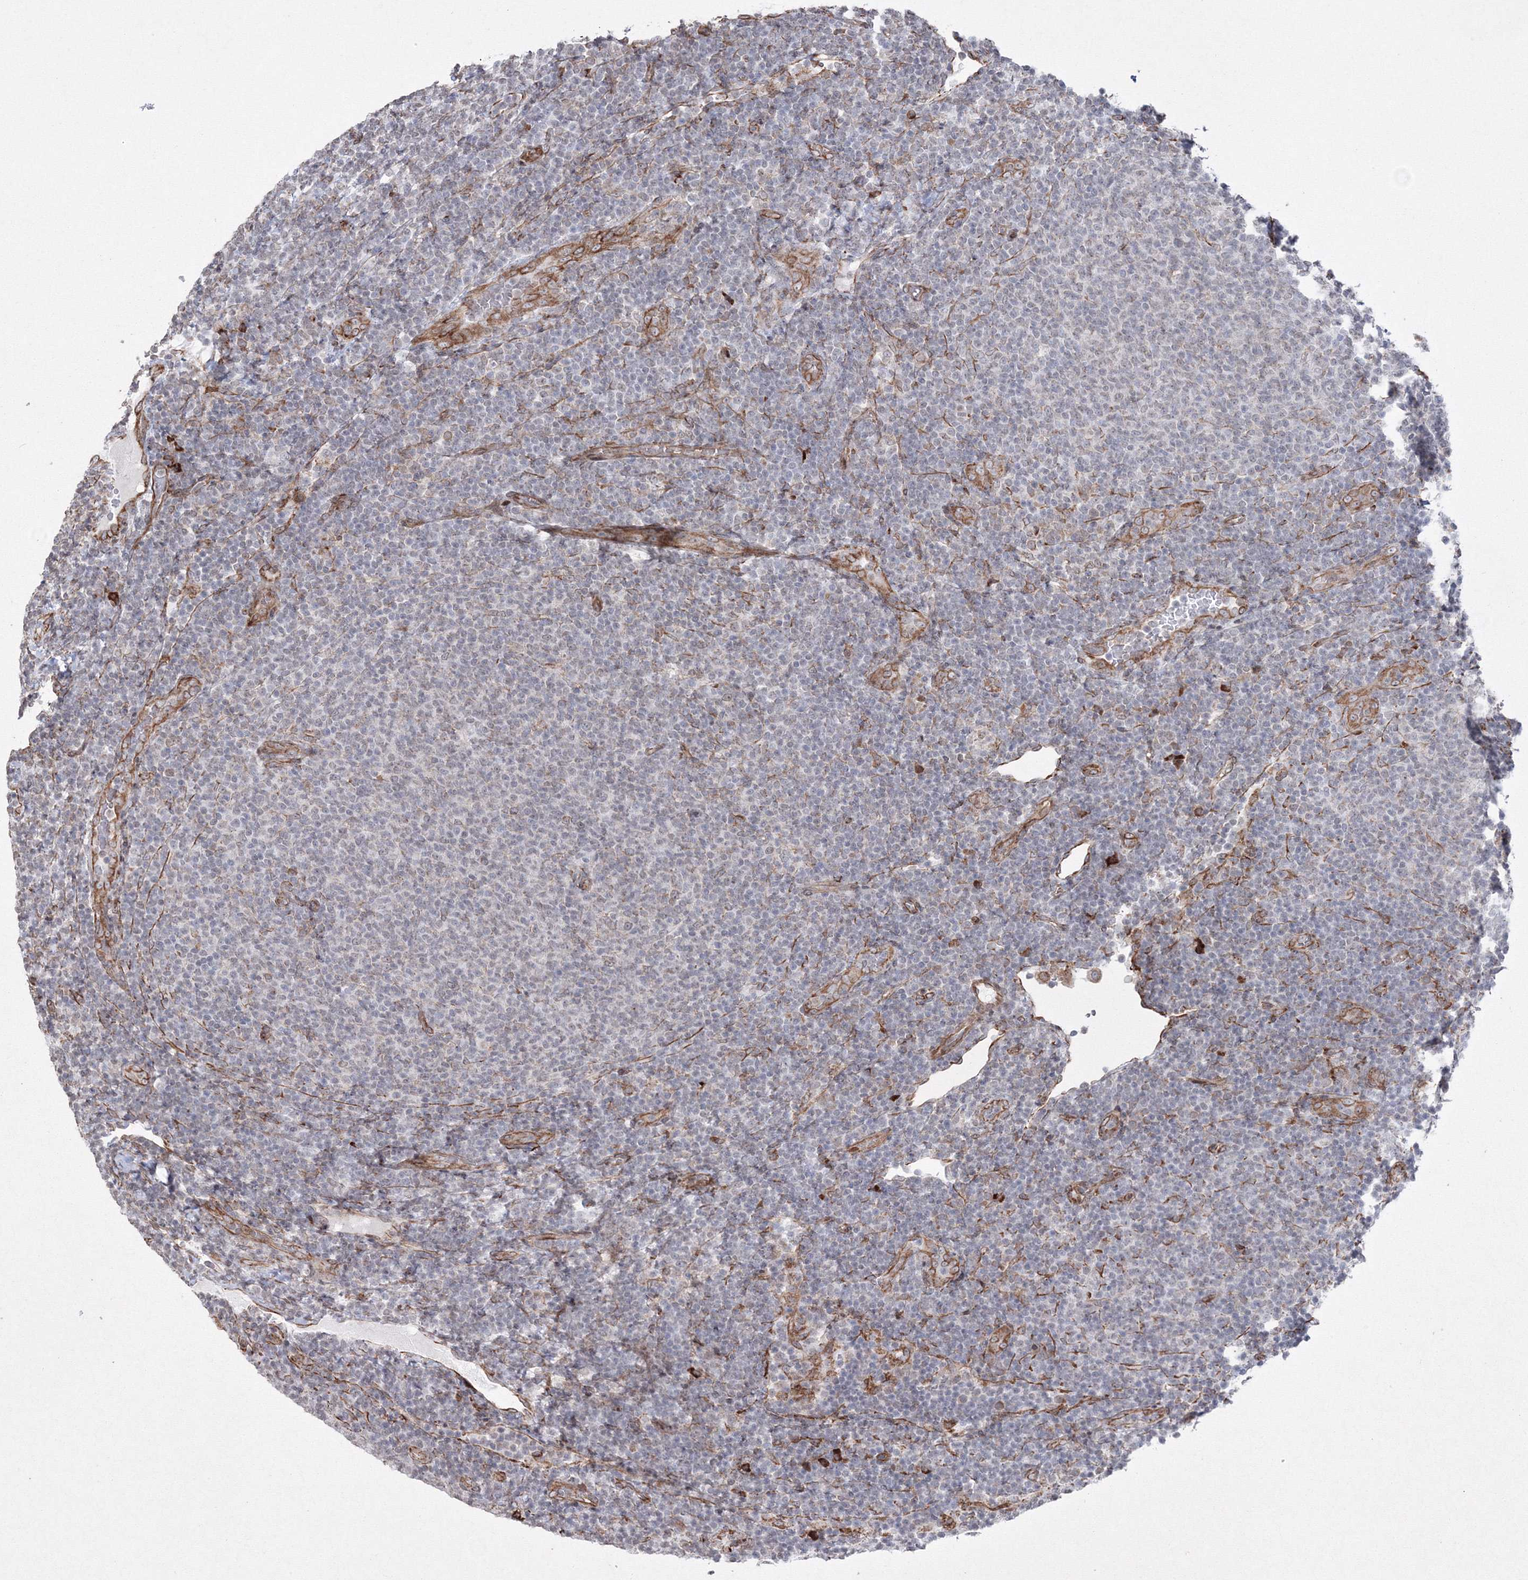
{"staining": {"intensity": "negative", "quantity": "none", "location": "none"}, "tissue": "lymphoma", "cell_type": "Tumor cells", "image_type": "cancer", "snomed": [{"axis": "morphology", "description": "Malignant lymphoma, non-Hodgkin's type, Low grade"}, {"axis": "topography", "description": "Lymph node"}], "caption": "Image shows no significant protein expression in tumor cells of low-grade malignant lymphoma, non-Hodgkin's type.", "gene": "EFCAB12", "patient": {"sex": "male", "age": 66}}